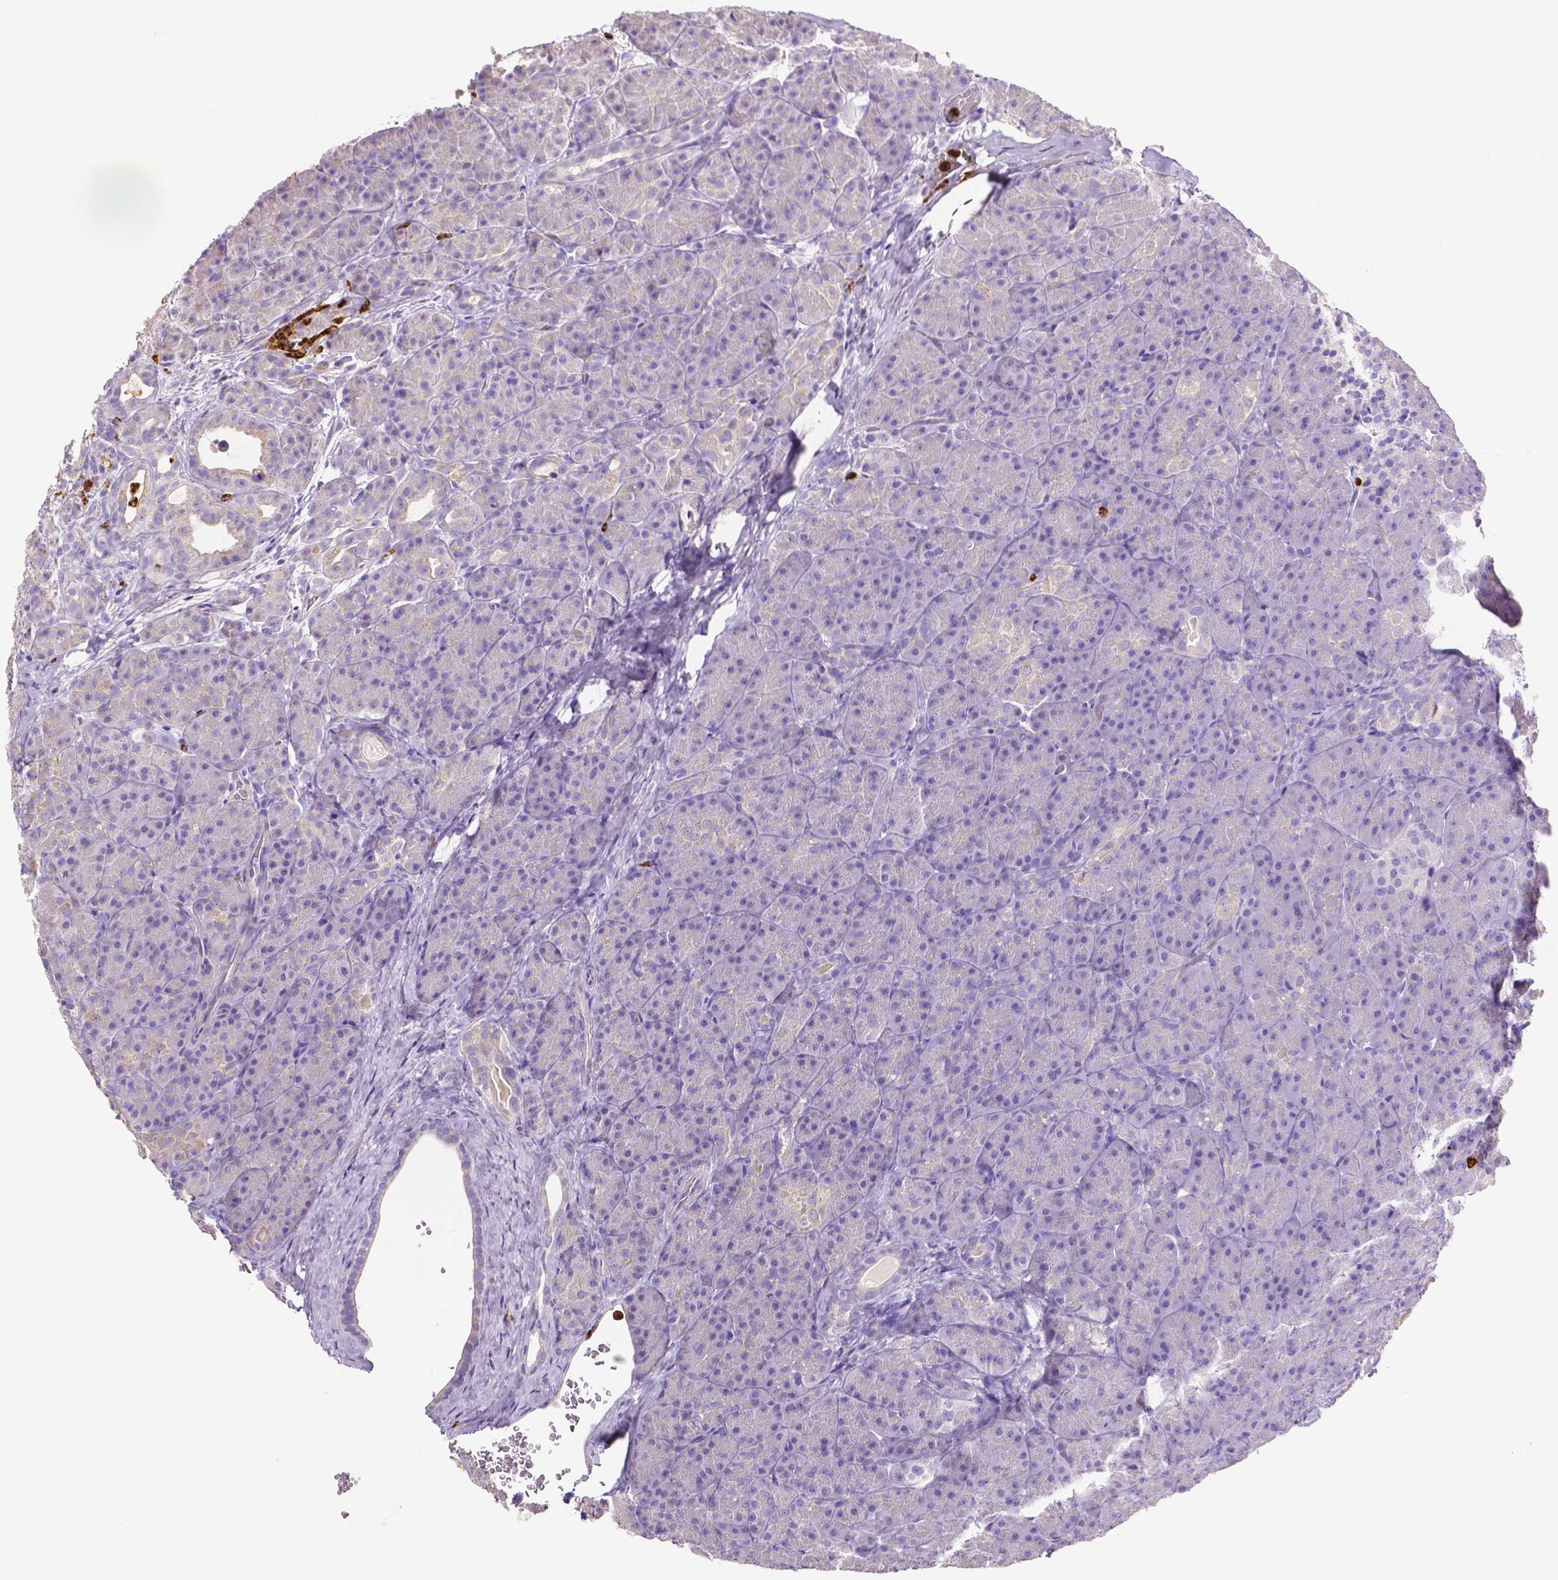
{"staining": {"intensity": "negative", "quantity": "none", "location": "none"}, "tissue": "pancreas", "cell_type": "Exocrine glandular cells", "image_type": "normal", "snomed": [{"axis": "morphology", "description": "Normal tissue, NOS"}, {"axis": "topography", "description": "Pancreas"}], "caption": "Exocrine glandular cells are negative for protein expression in benign human pancreas. (DAB (3,3'-diaminobenzidine) IHC with hematoxylin counter stain).", "gene": "MMP9", "patient": {"sex": "male", "age": 57}}